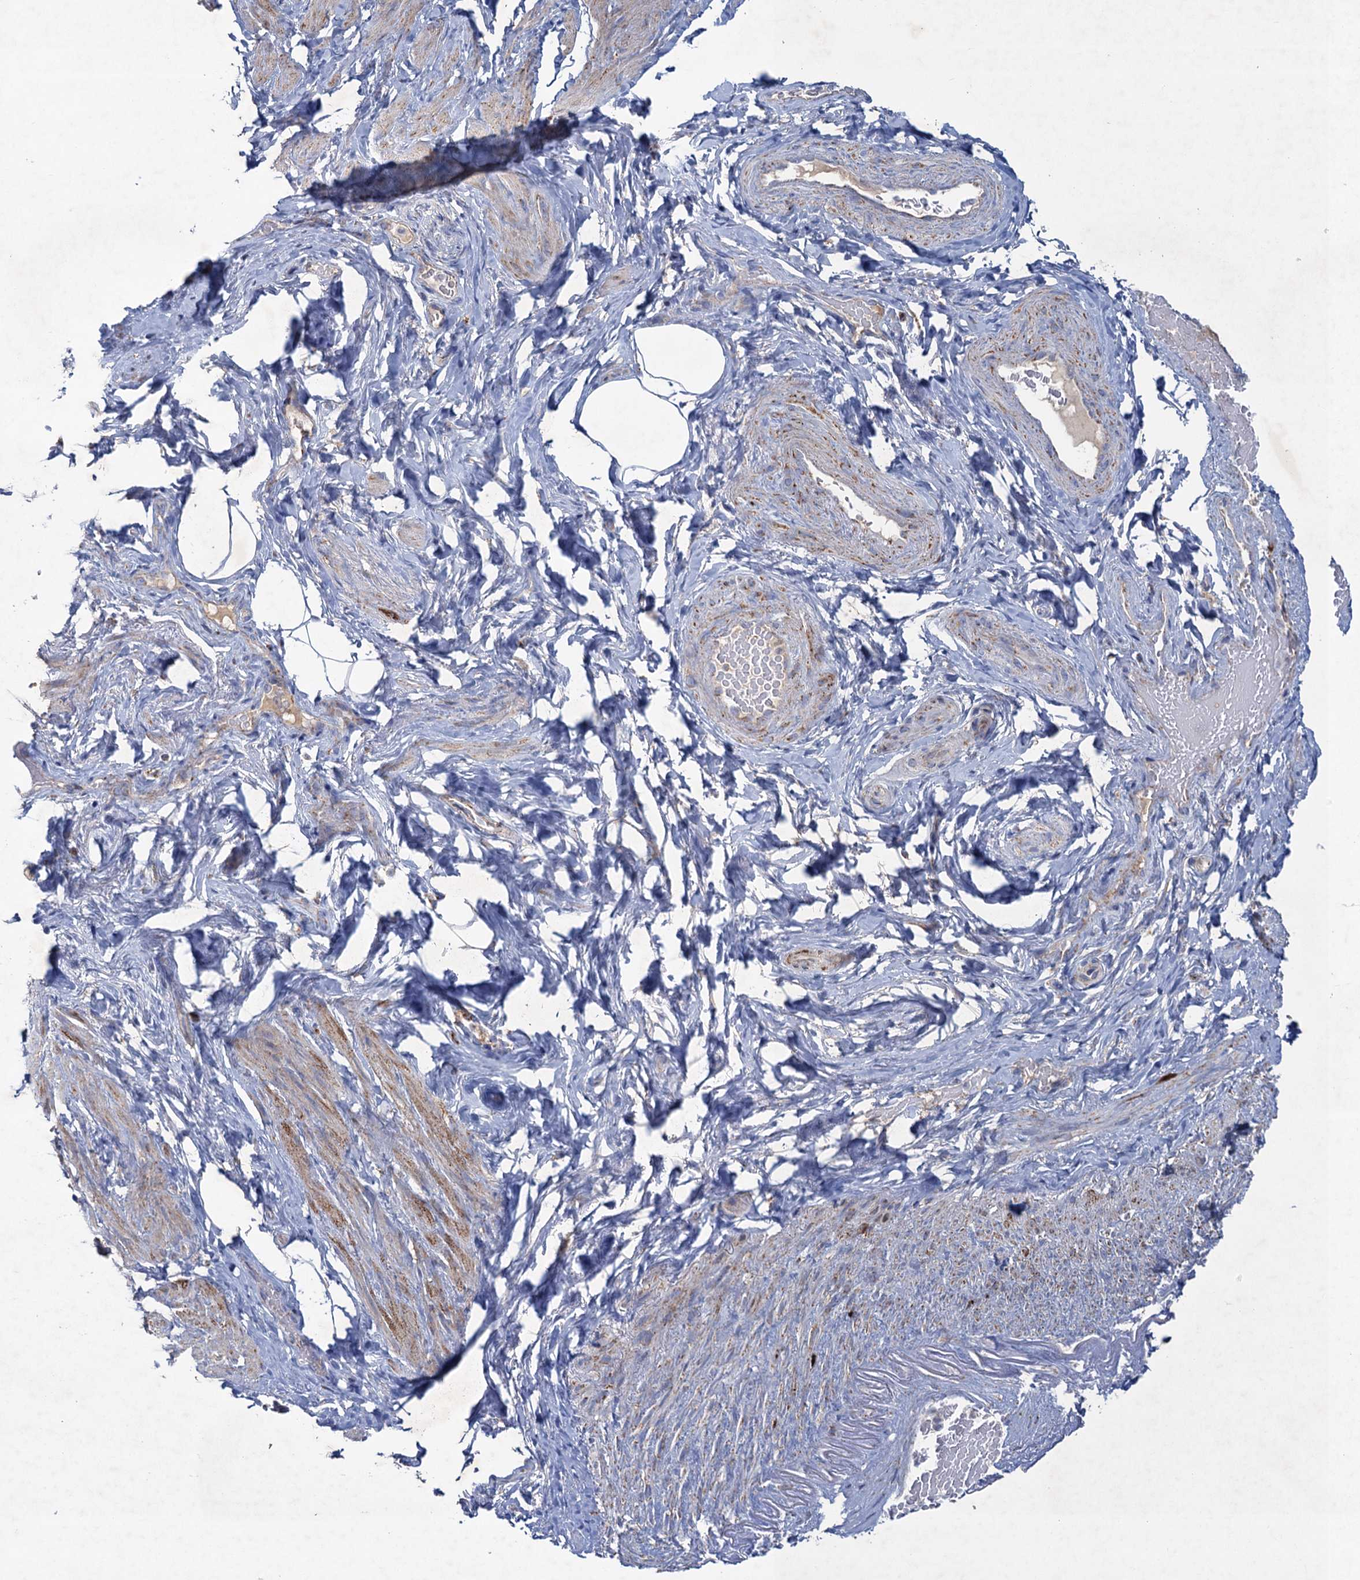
{"staining": {"intensity": "moderate", "quantity": "<25%", "location": "cytoplasmic/membranous"}, "tissue": "smooth muscle", "cell_type": "Smooth muscle cells", "image_type": "normal", "snomed": [{"axis": "morphology", "description": "Normal tissue, NOS"}, {"axis": "topography", "description": "Smooth muscle"}, {"axis": "topography", "description": "Peripheral nerve tissue"}], "caption": "A brown stain labels moderate cytoplasmic/membranous staining of a protein in smooth muscle cells of normal human smooth muscle. The staining was performed using DAB (3,3'-diaminobenzidine), with brown indicating positive protein expression. Nuclei are stained blue with hematoxylin.", "gene": "GTPBP3", "patient": {"sex": "male", "age": 69}}